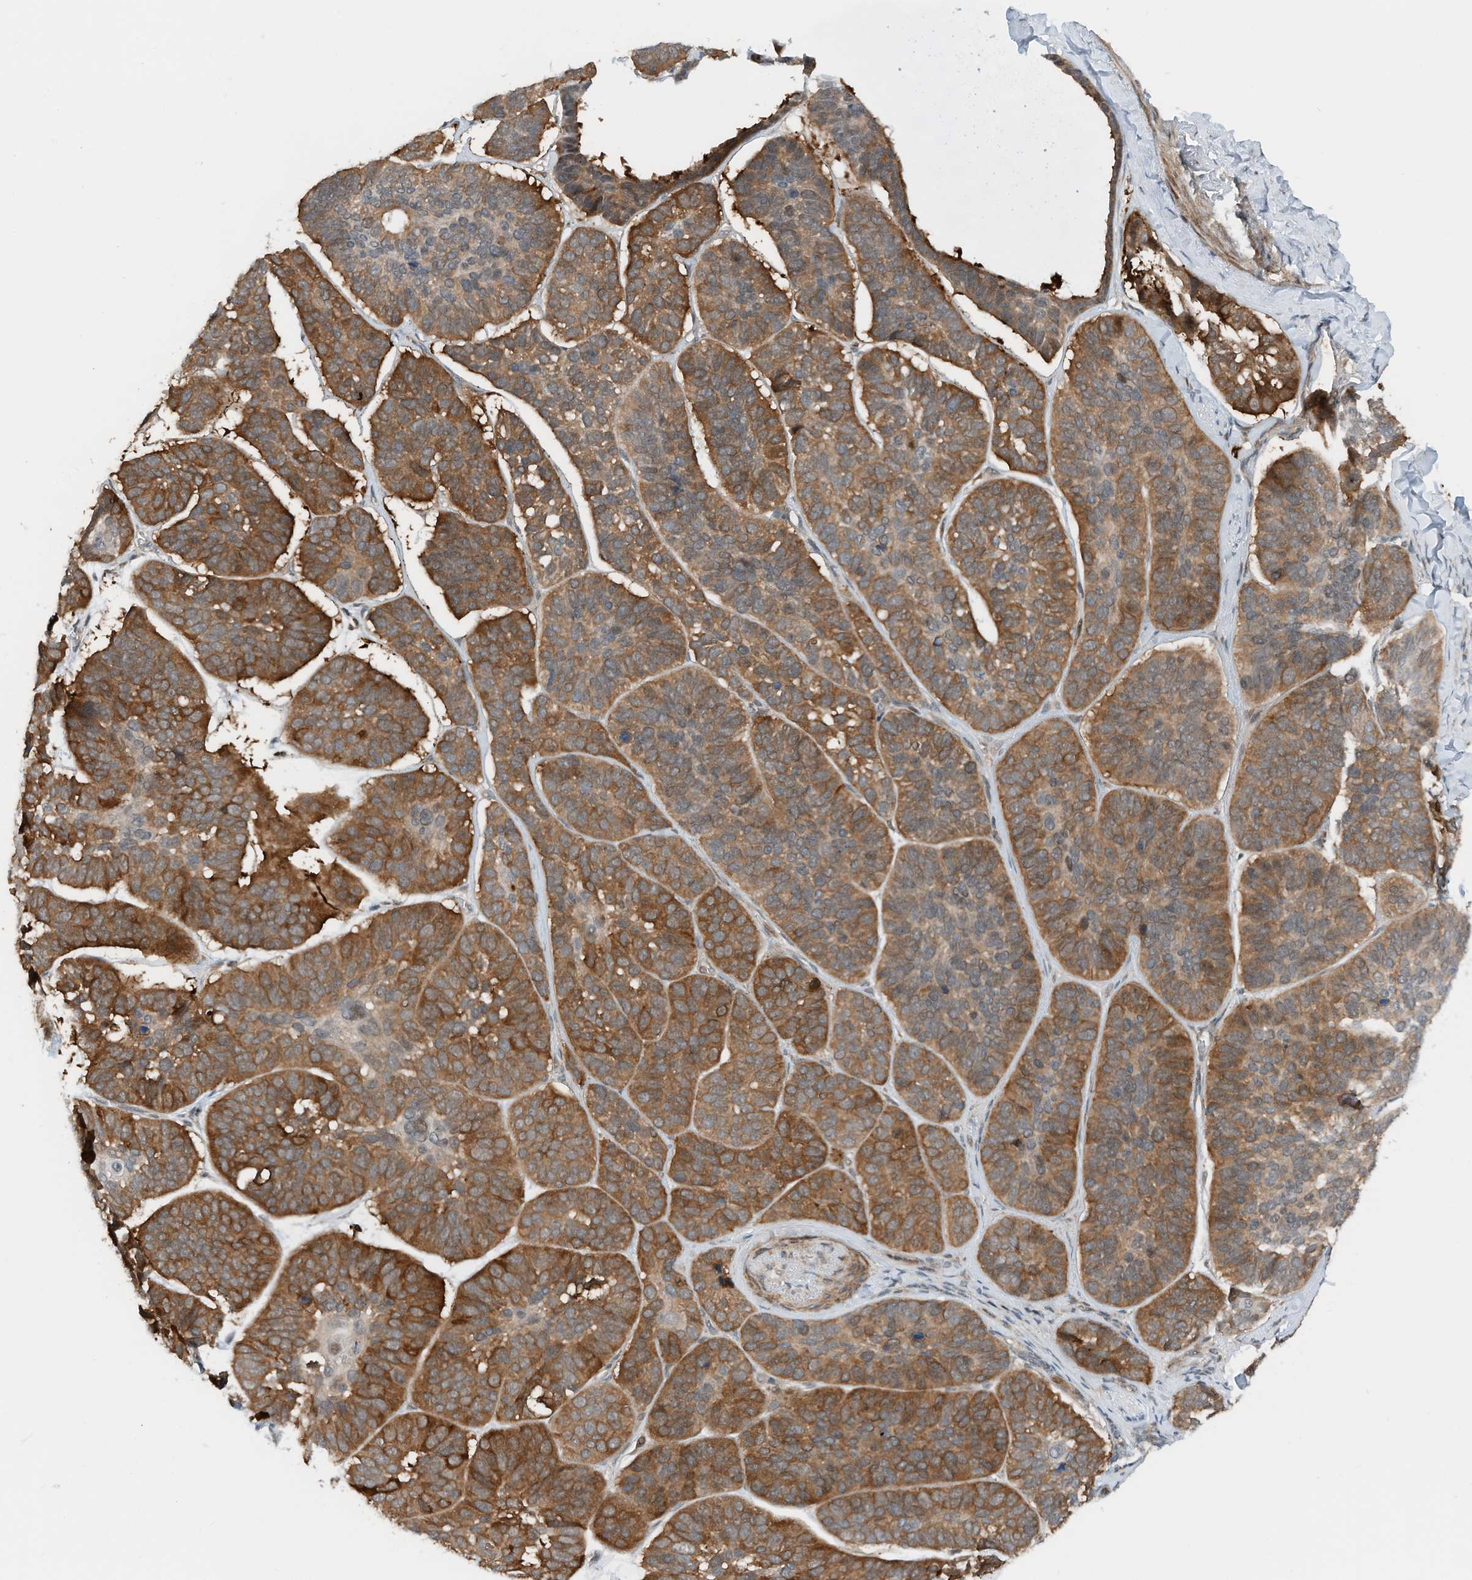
{"staining": {"intensity": "strong", "quantity": ">75%", "location": "cytoplasmic/membranous"}, "tissue": "skin cancer", "cell_type": "Tumor cells", "image_type": "cancer", "snomed": [{"axis": "morphology", "description": "Basal cell carcinoma"}, {"axis": "topography", "description": "Skin"}], "caption": "Protein analysis of skin basal cell carcinoma tissue displays strong cytoplasmic/membranous positivity in approximately >75% of tumor cells.", "gene": "RMND1", "patient": {"sex": "male", "age": 62}}